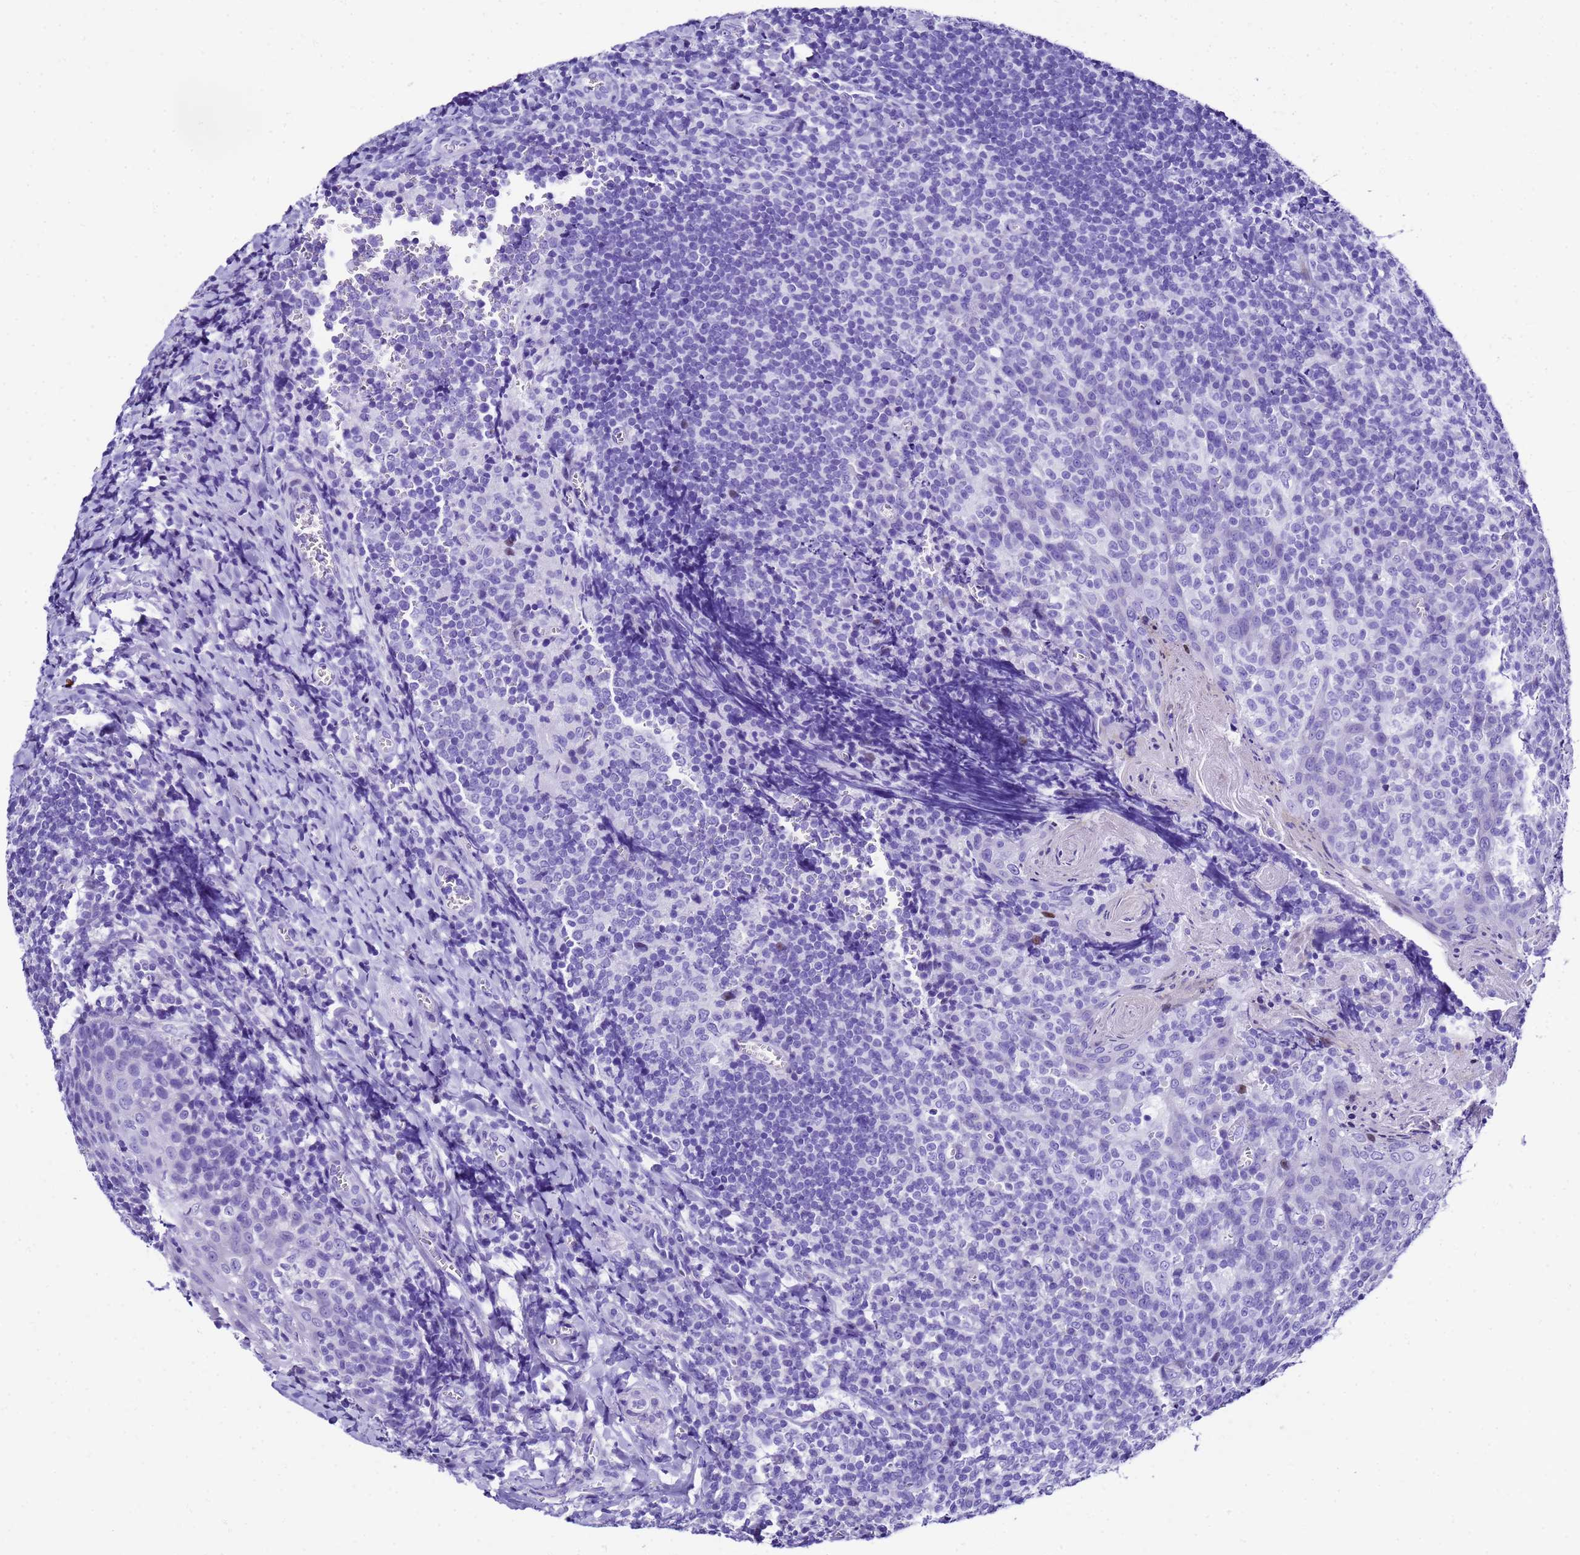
{"staining": {"intensity": "negative", "quantity": "none", "location": "none"}, "tissue": "tonsil", "cell_type": "Germinal center cells", "image_type": "normal", "snomed": [{"axis": "morphology", "description": "Normal tissue, NOS"}, {"axis": "topography", "description": "Tonsil"}], "caption": "This is an immunohistochemistry (IHC) histopathology image of benign tonsil. There is no positivity in germinal center cells.", "gene": "UGT2A1", "patient": {"sex": "male", "age": 27}}